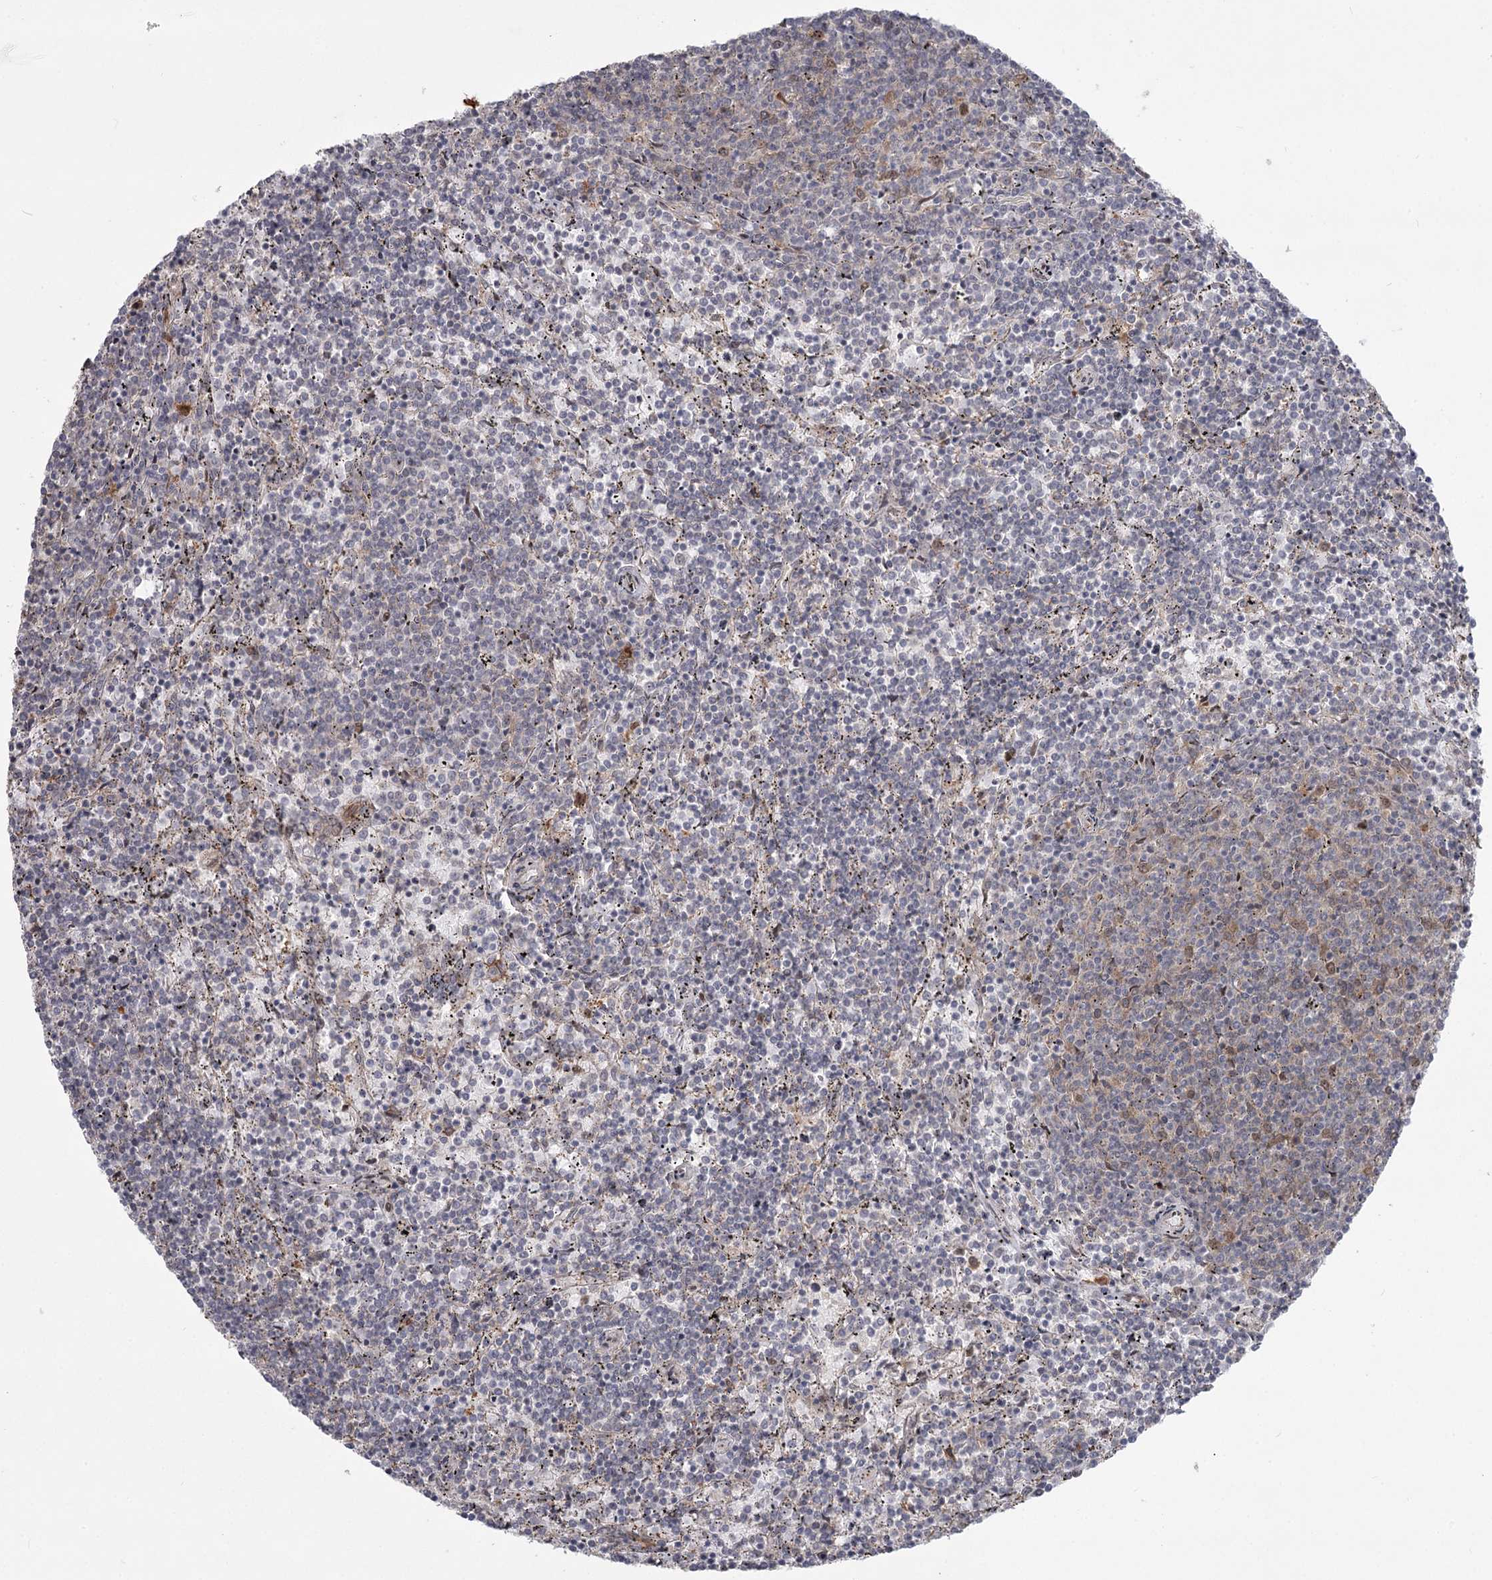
{"staining": {"intensity": "negative", "quantity": "none", "location": "none"}, "tissue": "lymphoma", "cell_type": "Tumor cells", "image_type": "cancer", "snomed": [{"axis": "morphology", "description": "Malignant lymphoma, non-Hodgkin's type, Low grade"}, {"axis": "topography", "description": "Spleen"}], "caption": "Immunohistochemistry histopathology image of neoplastic tissue: human lymphoma stained with DAB (3,3'-diaminobenzidine) demonstrates no significant protein expression in tumor cells.", "gene": "CCNG2", "patient": {"sex": "female", "age": 50}}